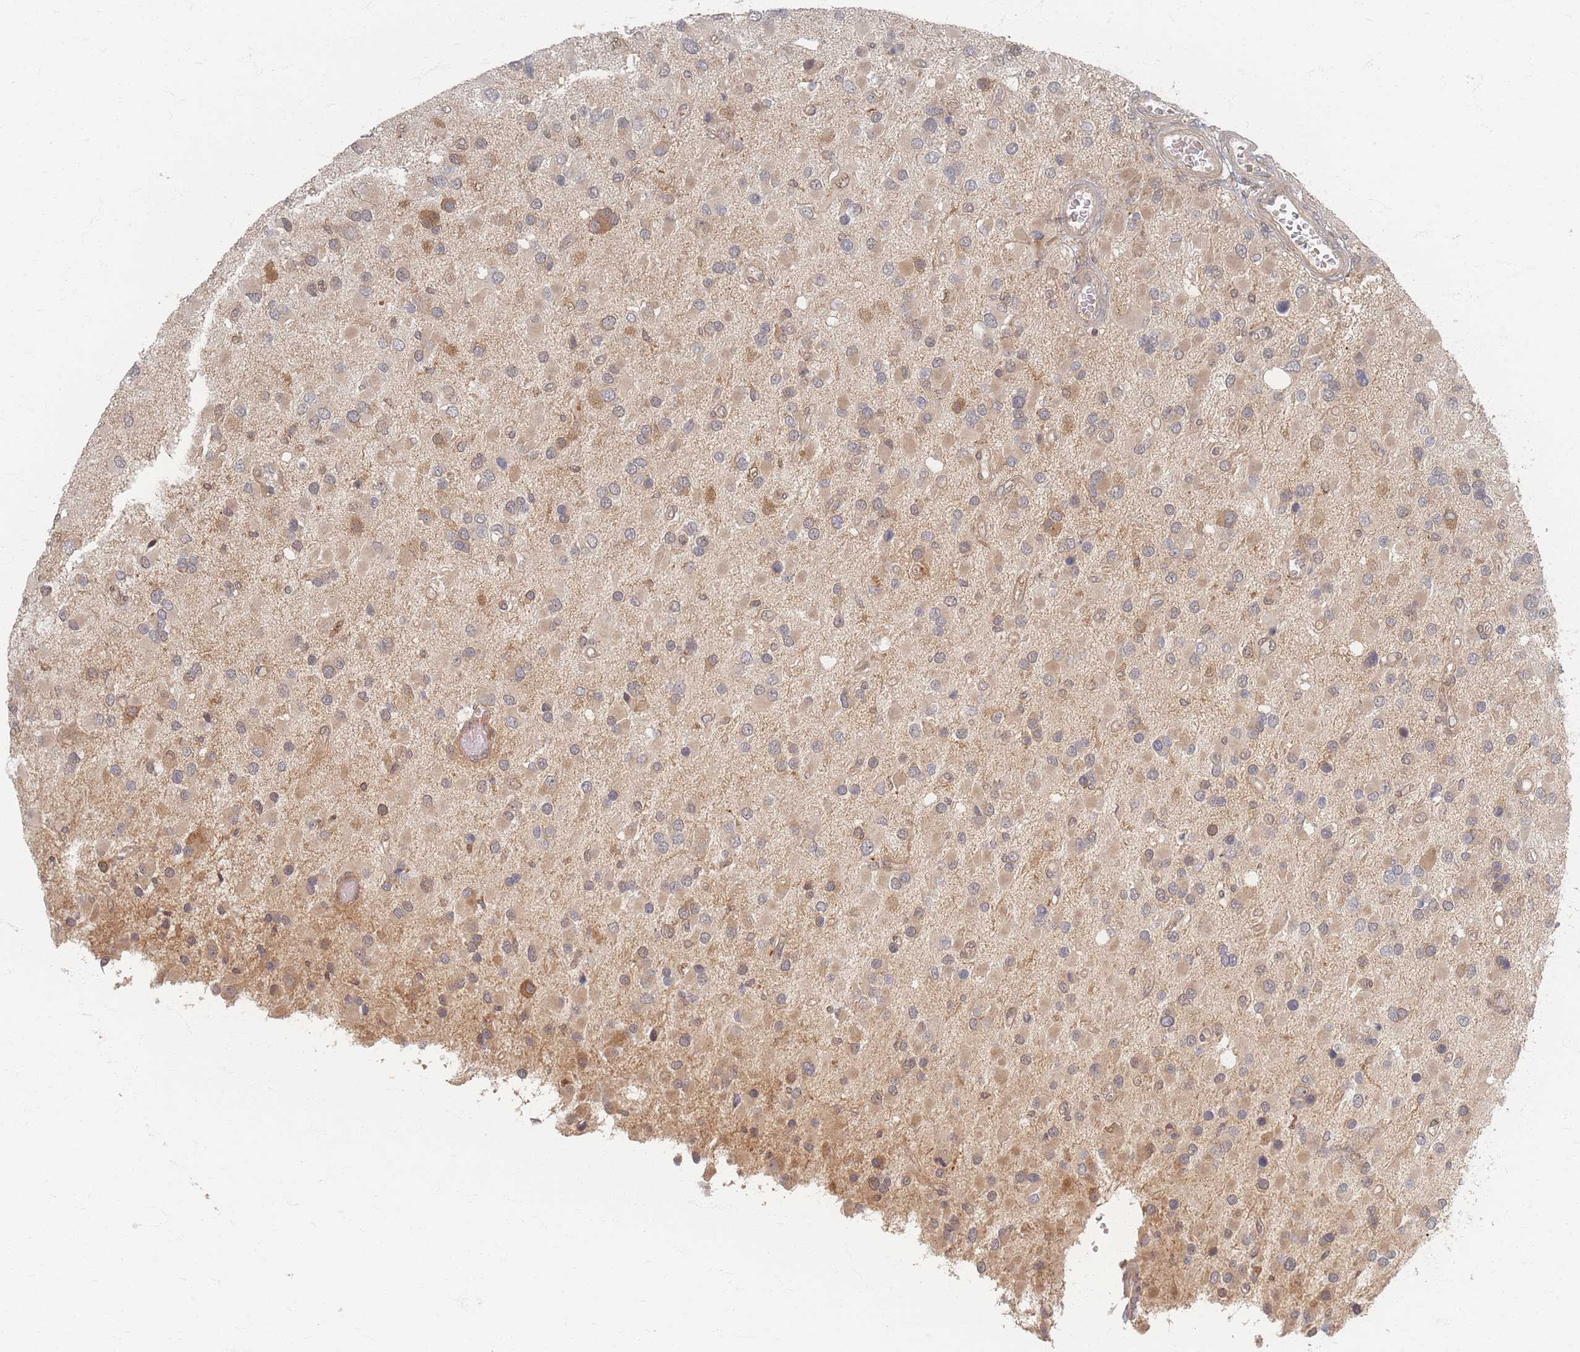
{"staining": {"intensity": "weak", "quantity": ">75%", "location": "cytoplasmic/membranous"}, "tissue": "glioma", "cell_type": "Tumor cells", "image_type": "cancer", "snomed": [{"axis": "morphology", "description": "Glioma, malignant, High grade"}, {"axis": "topography", "description": "Brain"}], "caption": "This photomicrograph demonstrates IHC staining of glioma, with low weak cytoplasmic/membranous positivity in approximately >75% of tumor cells.", "gene": "PSMD9", "patient": {"sex": "male", "age": 53}}